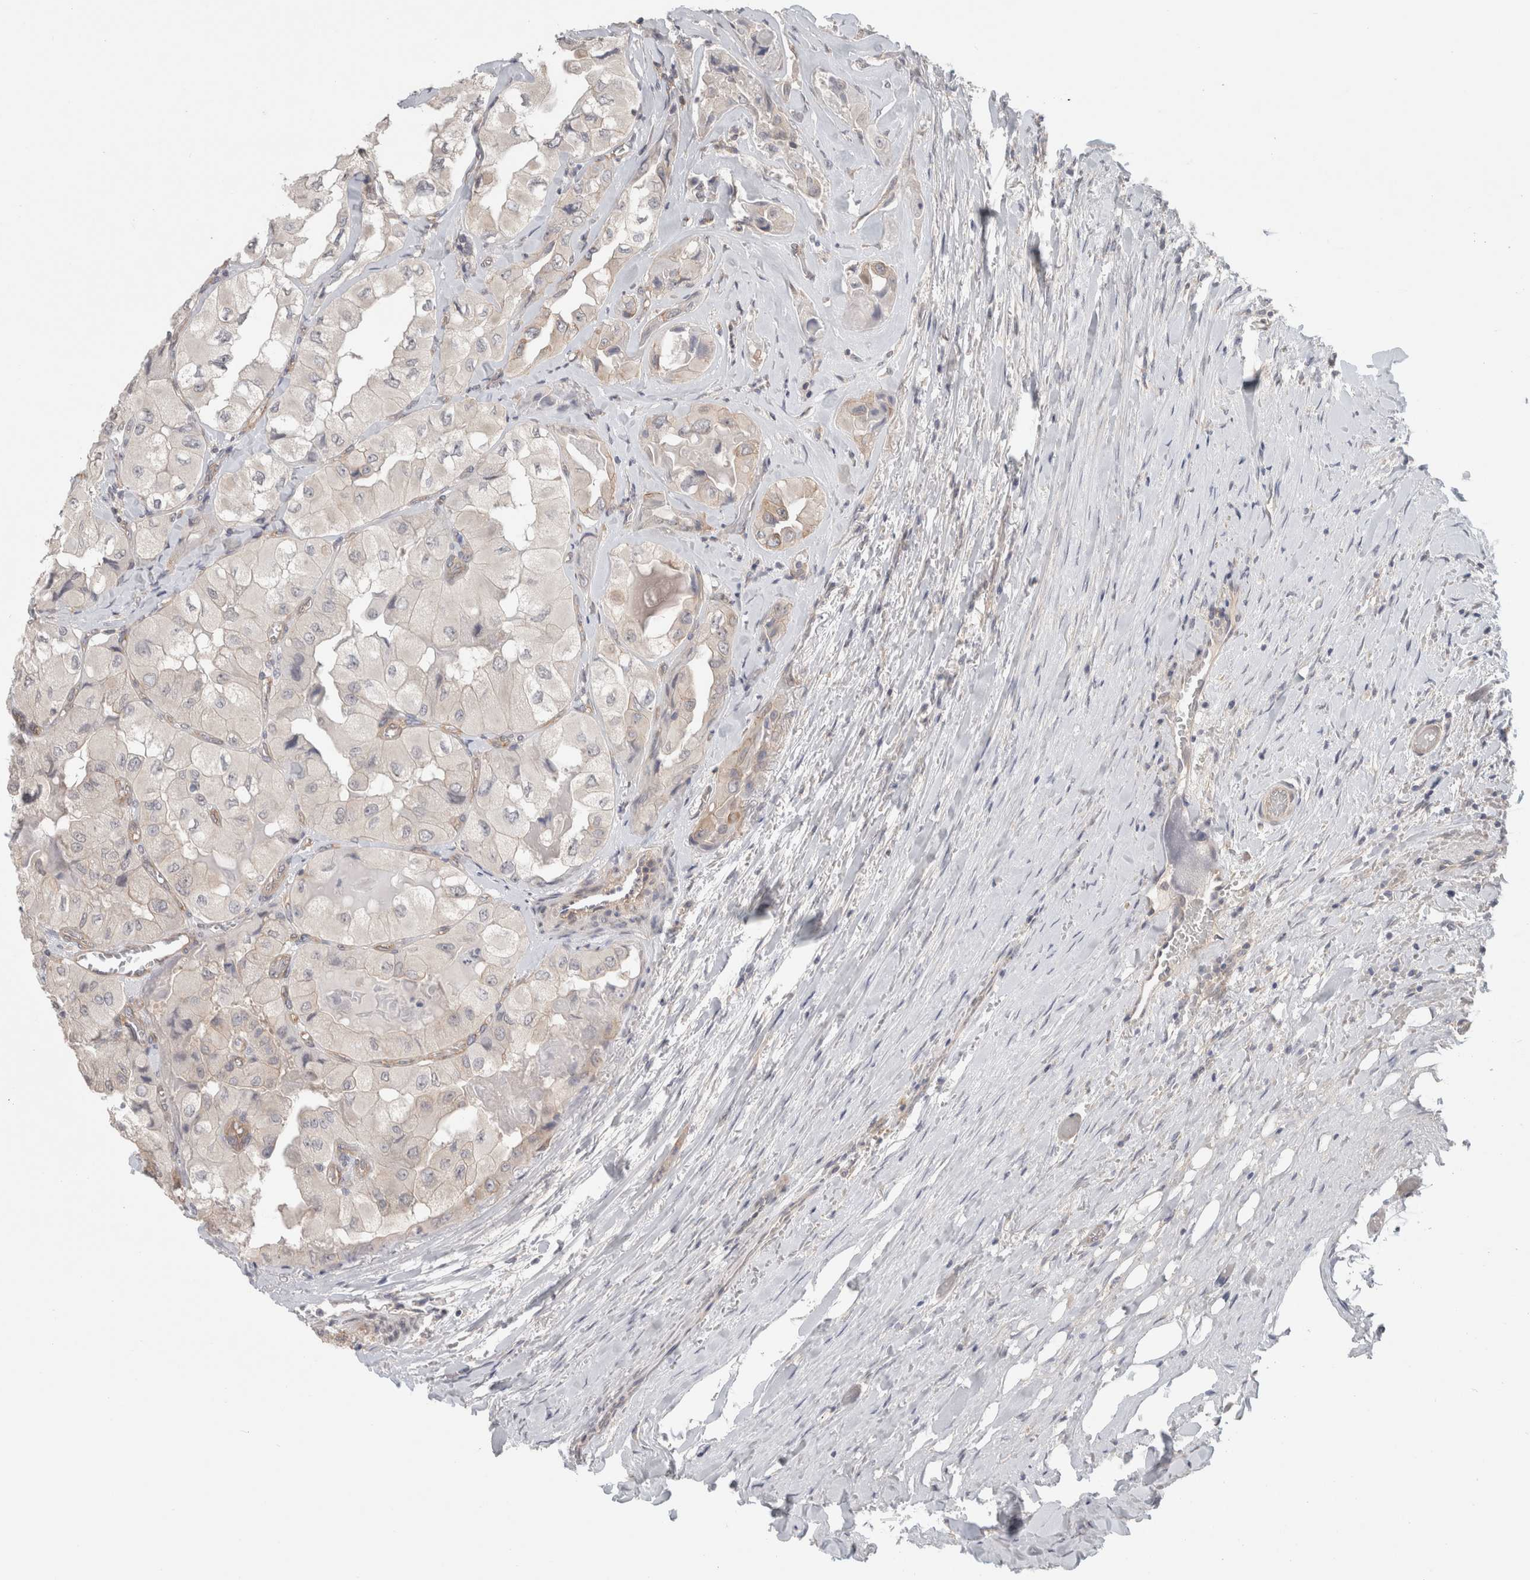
{"staining": {"intensity": "negative", "quantity": "none", "location": "none"}, "tissue": "thyroid cancer", "cell_type": "Tumor cells", "image_type": "cancer", "snomed": [{"axis": "morphology", "description": "Papillary adenocarcinoma, NOS"}, {"axis": "topography", "description": "Thyroid gland"}], "caption": "High power microscopy photomicrograph of an IHC photomicrograph of thyroid papillary adenocarcinoma, revealing no significant positivity in tumor cells.", "gene": "RASAL2", "patient": {"sex": "female", "age": 59}}